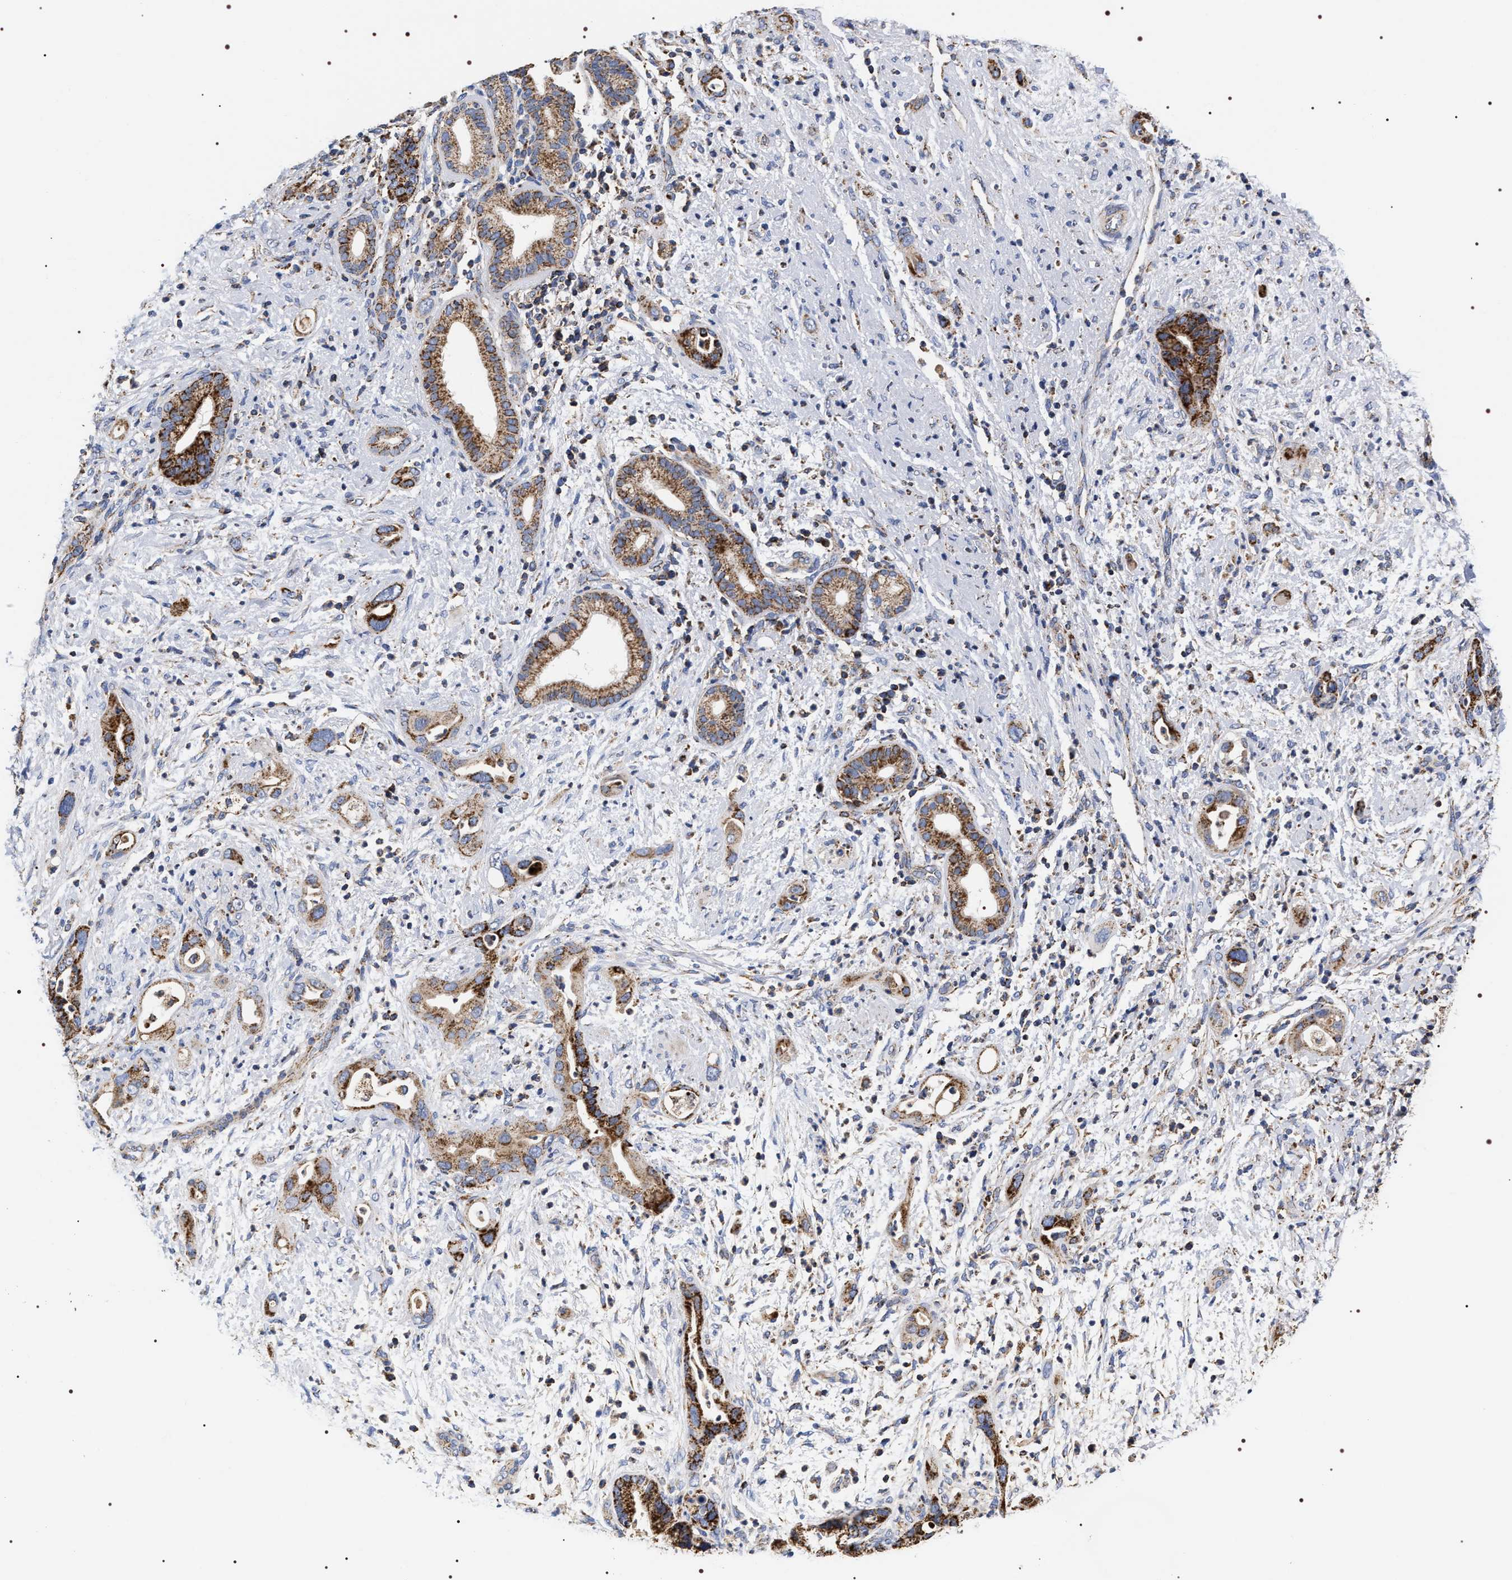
{"staining": {"intensity": "strong", "quantity": ">75%", "location": "cytoplasmic/membranous"}, "tissue": "pancreatic cancer", "cell_type": "Tumor cells", "image_type": "cancer", "snomed": [{"axis": "morphology", "description": "Adenocarcinoma, NOS"}, {"axis": "topography", "description": "Pancreas"}], "caption": "Protein analysis of pancreatic cancer tissue demonstrates strong cytoplasmic/membranous positivity in about >75% of tumor cells.", "gene": "COG5", "patient": {"sex": "male", "age": 59}}